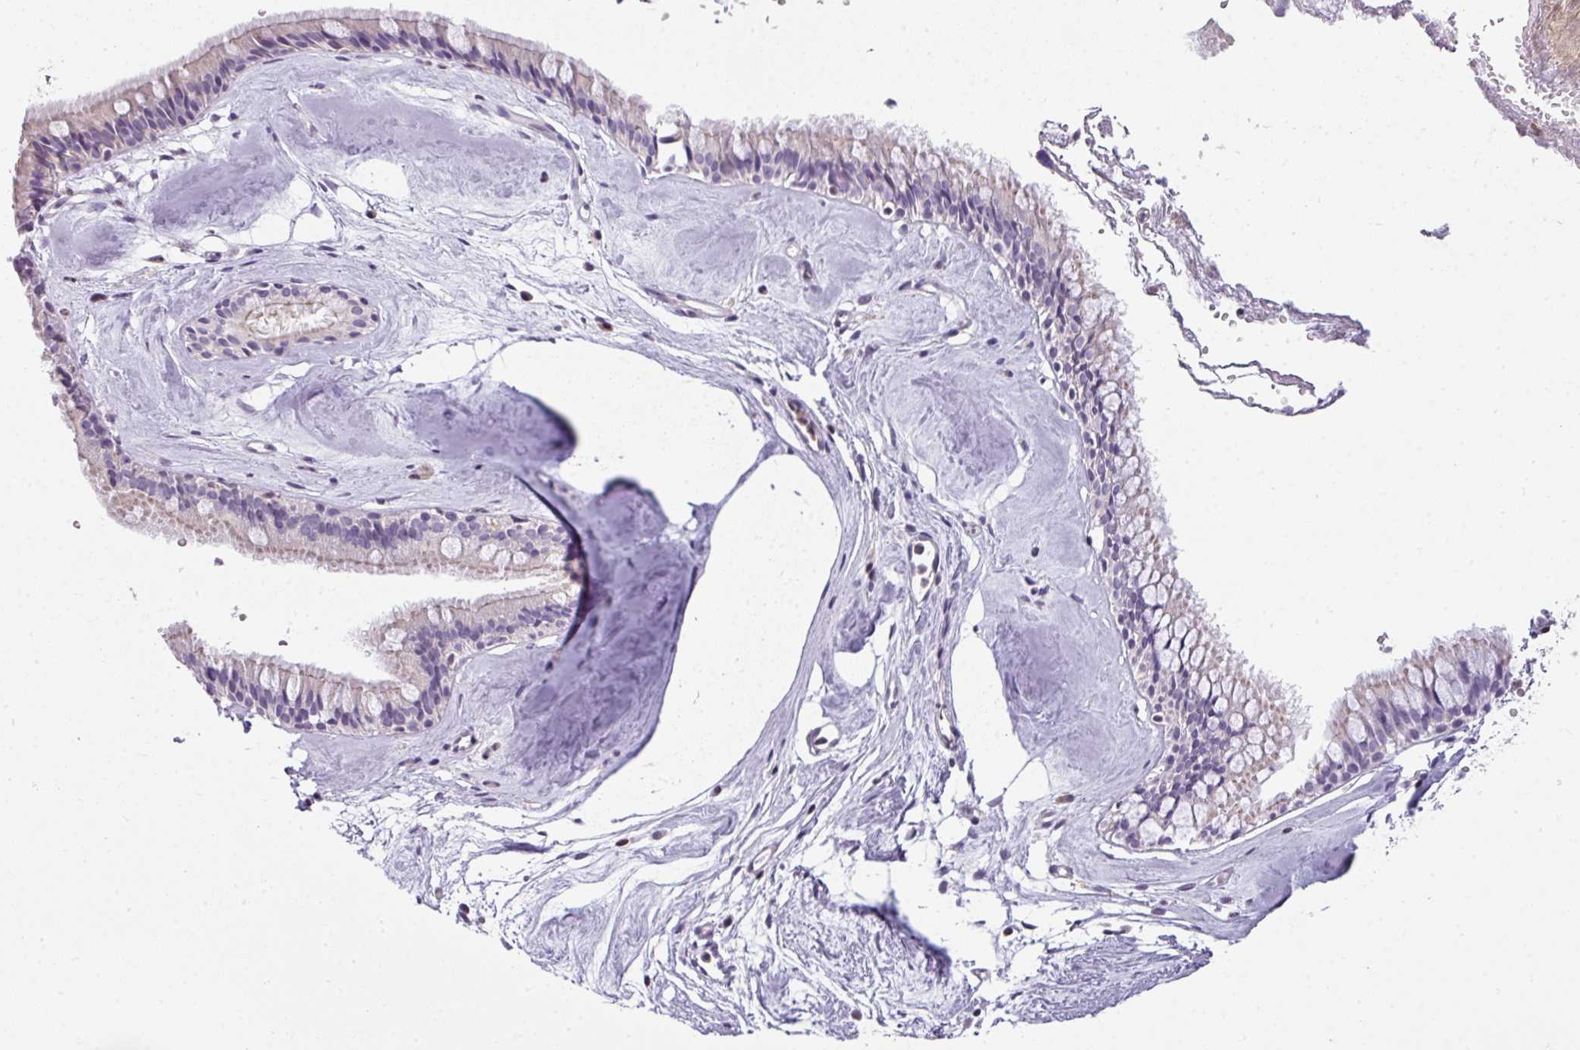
{"staining": {"intensity": "weak", "quantity": "<25%", "location": "cytoplasmic/membranous"}, "tissue": "nasopharynx", "cell_type": "Respiratory epithelial cells", "image_type": "normal", "snomed": [{"axis": "morphology", "description": "Normal tissue, NOS"}, {"axis": "topography", "description": "Nasopharynx"}], "caption": "The micrograph reveals no significant staining in respiratory epithelial cells of nasopharynx. Brightfield microscopy of immunohistochemistry stained with DAB (brown) and hematoxylin (blue), captured at high magnification.", "gene": "STAT5A", "patient": {"sex": "male", "age": 65}}